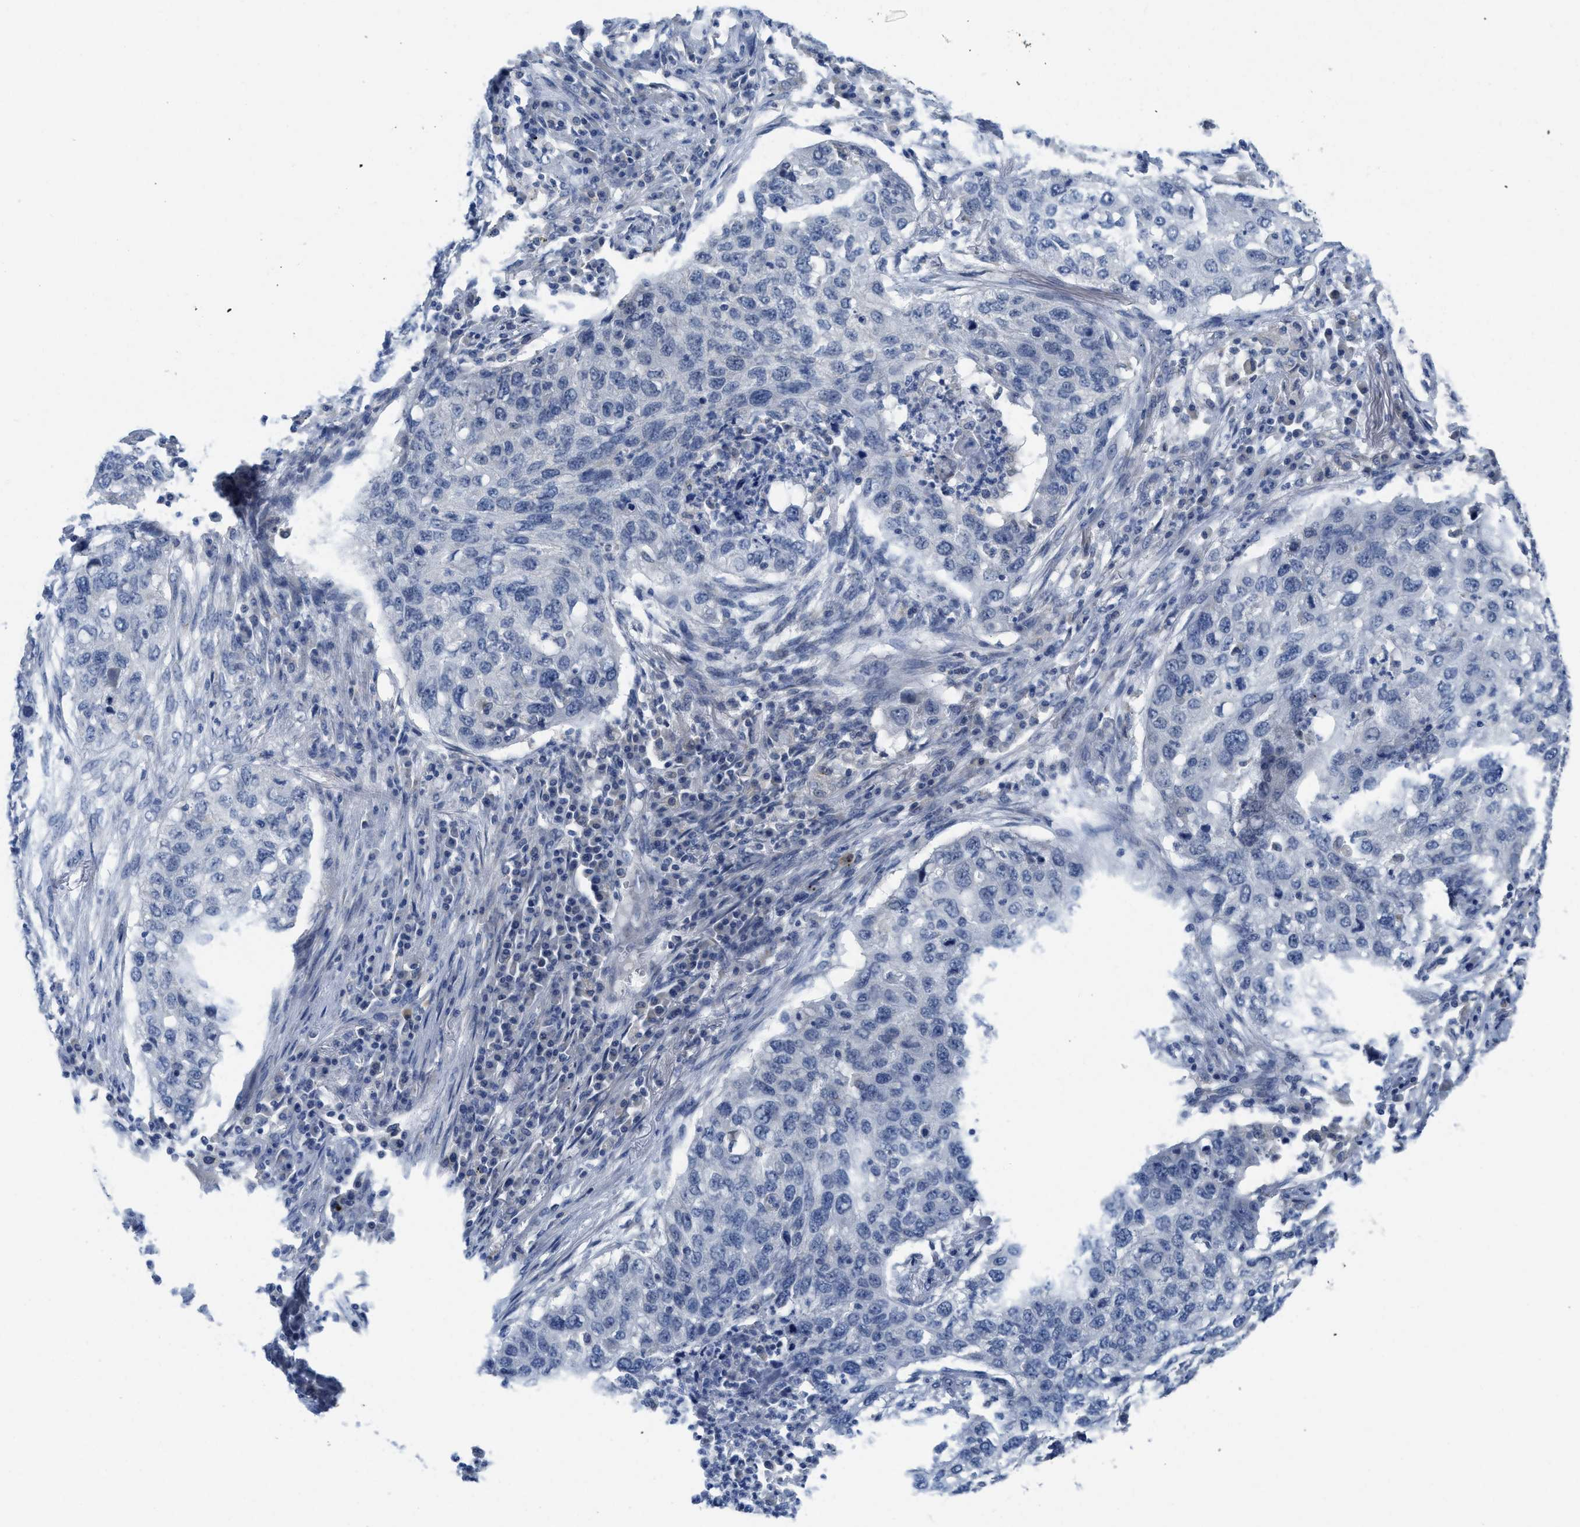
{"staining": {"intensity": "negative", "quantity": "none", "location": "none"}, "tissue": "lung cancer", "cell_type": "Tumor cells", "image_type": "cancer", "snomed": [{"axis": "morphology", "description": "Squamous cell carcinoma, NOS"}, {"axis": "topography", "description": "Lung"}], "caption": "Human lung cancer stained for a protein using immunohistochemistry shows no staining in tumor cells.", "gene": "GATD3", "patient": {"sex": "female", "age": 63}}